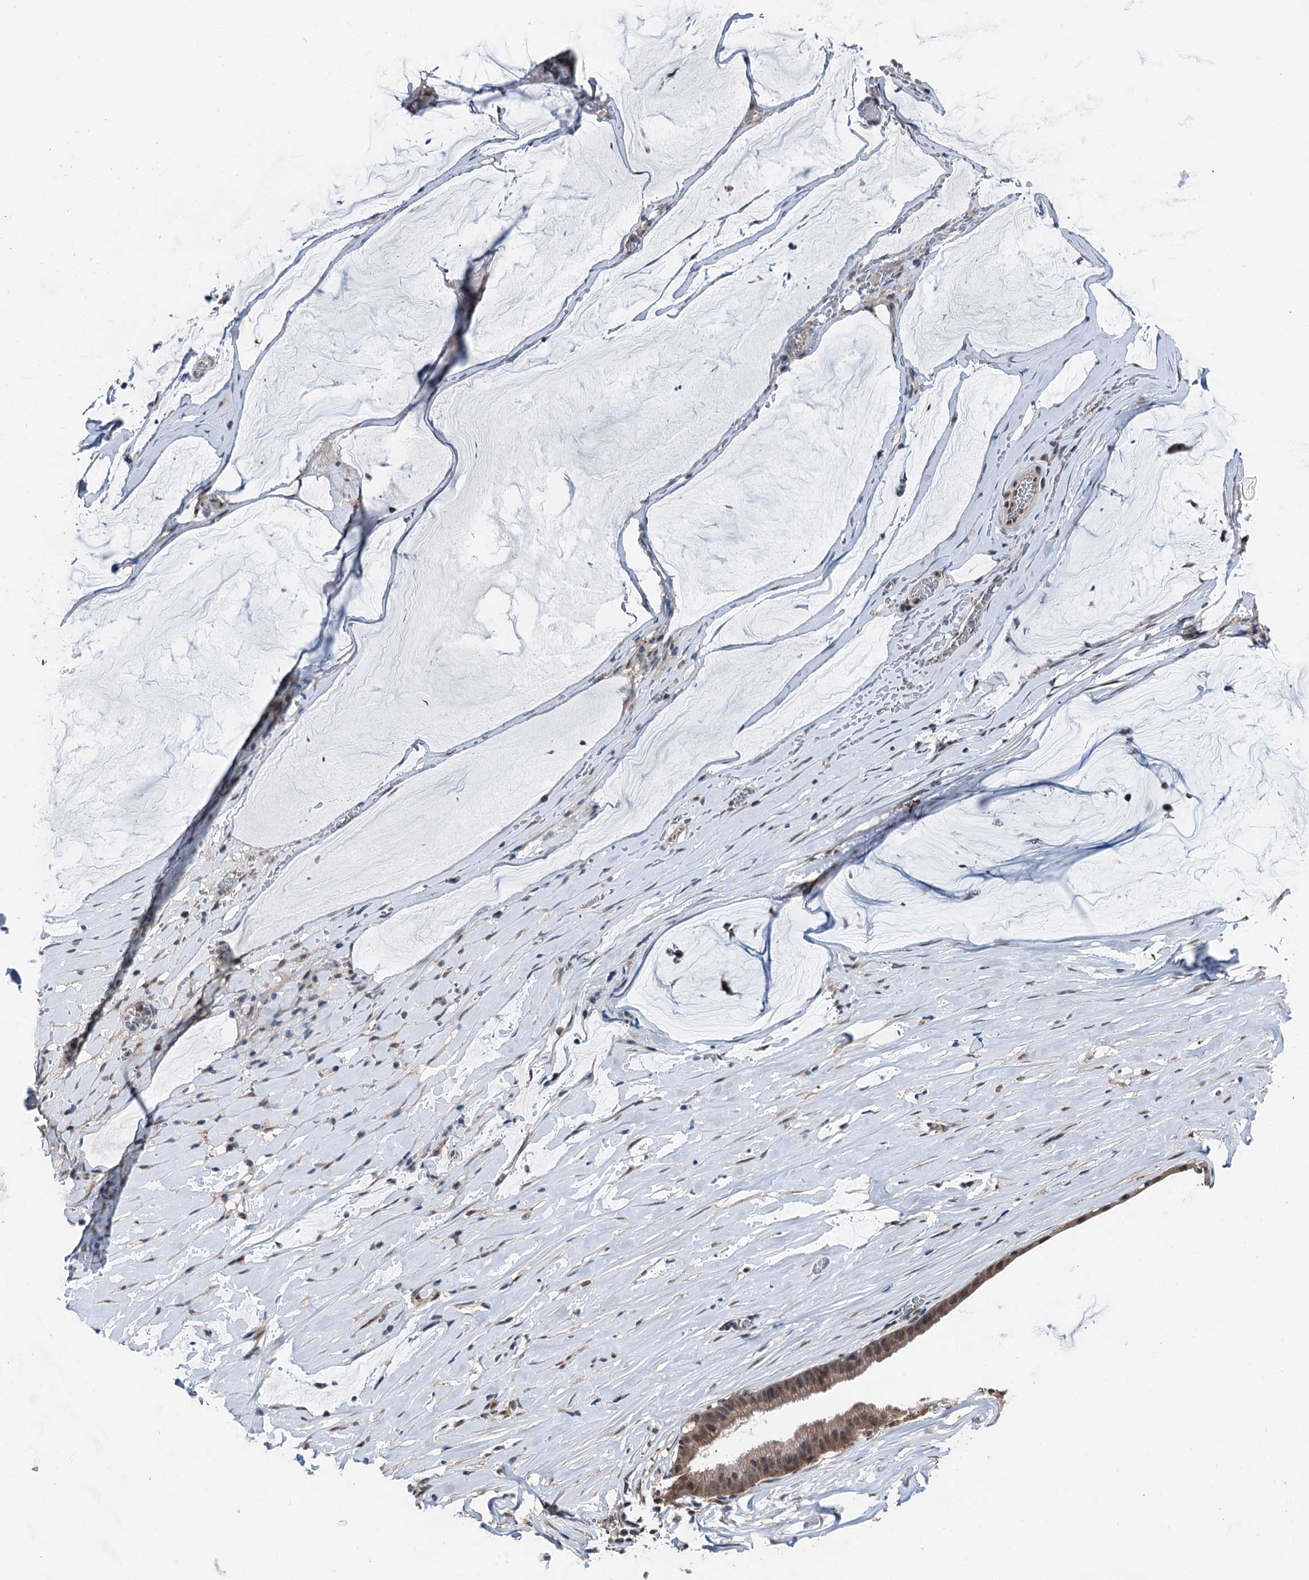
{"staining": {"intensity": "moderate", "quantity": ">75%", "location": "cytoplasmic/membranous,nuclear"}, "tissue": "ovarian cancer", "cell_type": "Tumor cells", "image_type": "cancer", "snomed": [{"axis": "morphology", "description": "Cystadenocarcinoma, mucinous, NOS"}, {"axis": "topography", "description": "Ovary"}], "caption": "Protein analysis of mucinous cystadenocarcinoma (ovarian) tissue shows moderate cytoplasmic/membranous and nuclear expression in about >75% of tumor cells.", "gene": "PSMD13", "patient": {"sex": "female", "age": 73}}